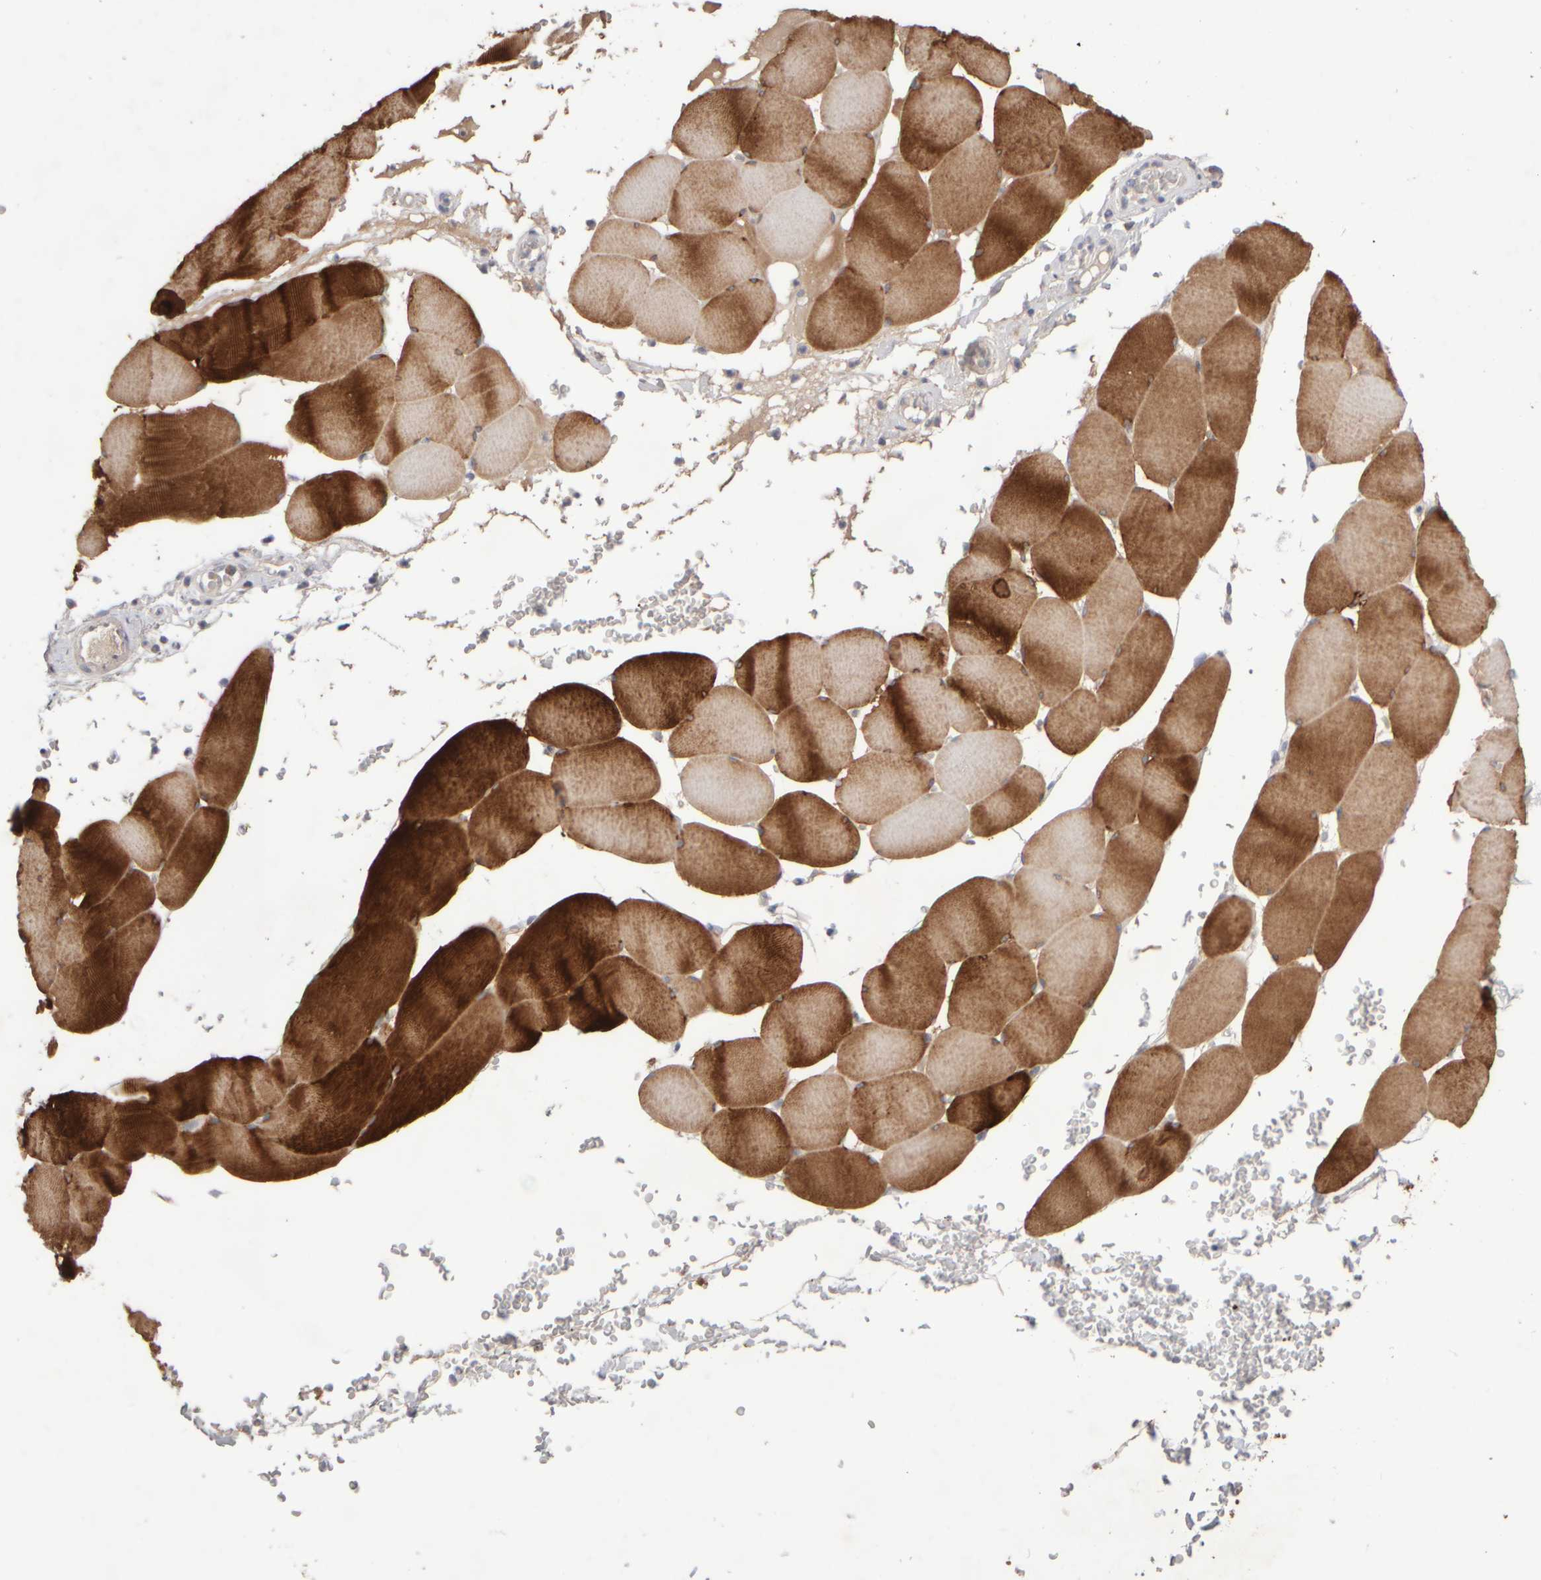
{"staining": {"intensity": "strong", "quantity": ">75%", "location": "cytoplasmic/membranous"}, "tissue": "skeletal muscle", "cell_type": "Myocytes", "image_type": "normal", "snomed": [{"axis": "morphology", "description": "Normal tissue, NOS"}, {"axis": "topography", "description": "Skeletal muscle"}], "caption": "Protein staining demonstrates strong cytoplasmic/membranous staining in about >75% of myocytes in unremarkable skeletal muscle.", "gene": "CHADL", "patient": {"sex": "male", "age": 62}}